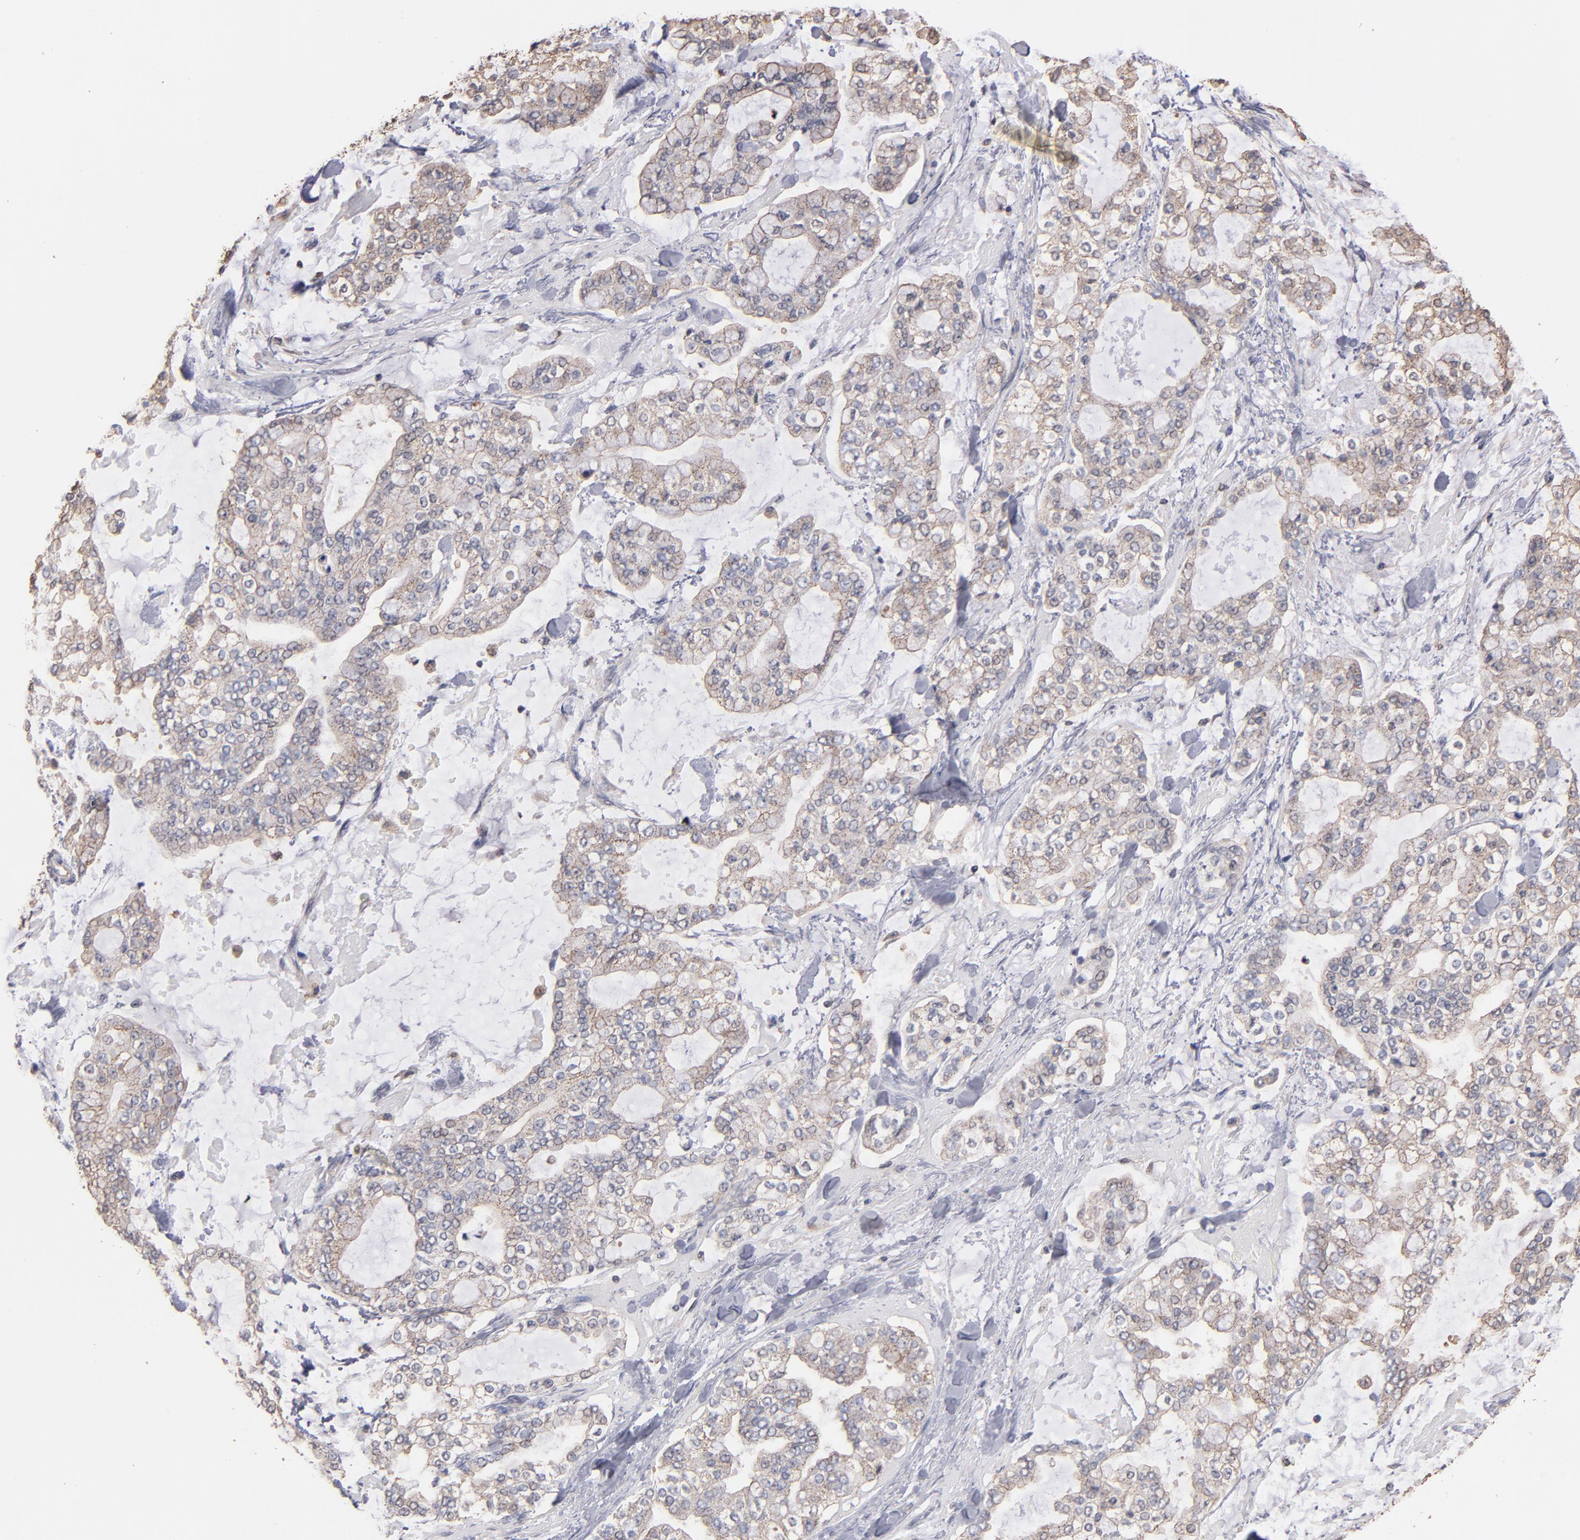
{"staining": {"intensity": "moderate", "quantity": "25%-75%", "location": "cytoplasmic/membranous"}, "tissue": "stomach cancer", "cell_type": "Tumor cells", "image_type": "cancer", "snomed": [{"axis": "morphology", "description": "Normal tissue, NOS"}, {"axis": "morphology", "description": "Adenocarcinoma, NOS"}, {"axis": "topography", "description": "Stomach, upper"}, {"axis": "topography", "description": "Stomach"}], "caption": "Protein positivity by immunohistochemistry (IHC) reveals moderate cytoplasmic/membranous expression in approximately 25%-75% of tumor cells in stomach cancer. Using DAB (3,3'-diaminobenzidine) (brown) and hematoxylin (blue) stains, captured at high magnification using brightfield microscopy.", "gene": "RO60", "patient": {"sex": "male", "age": 76}}